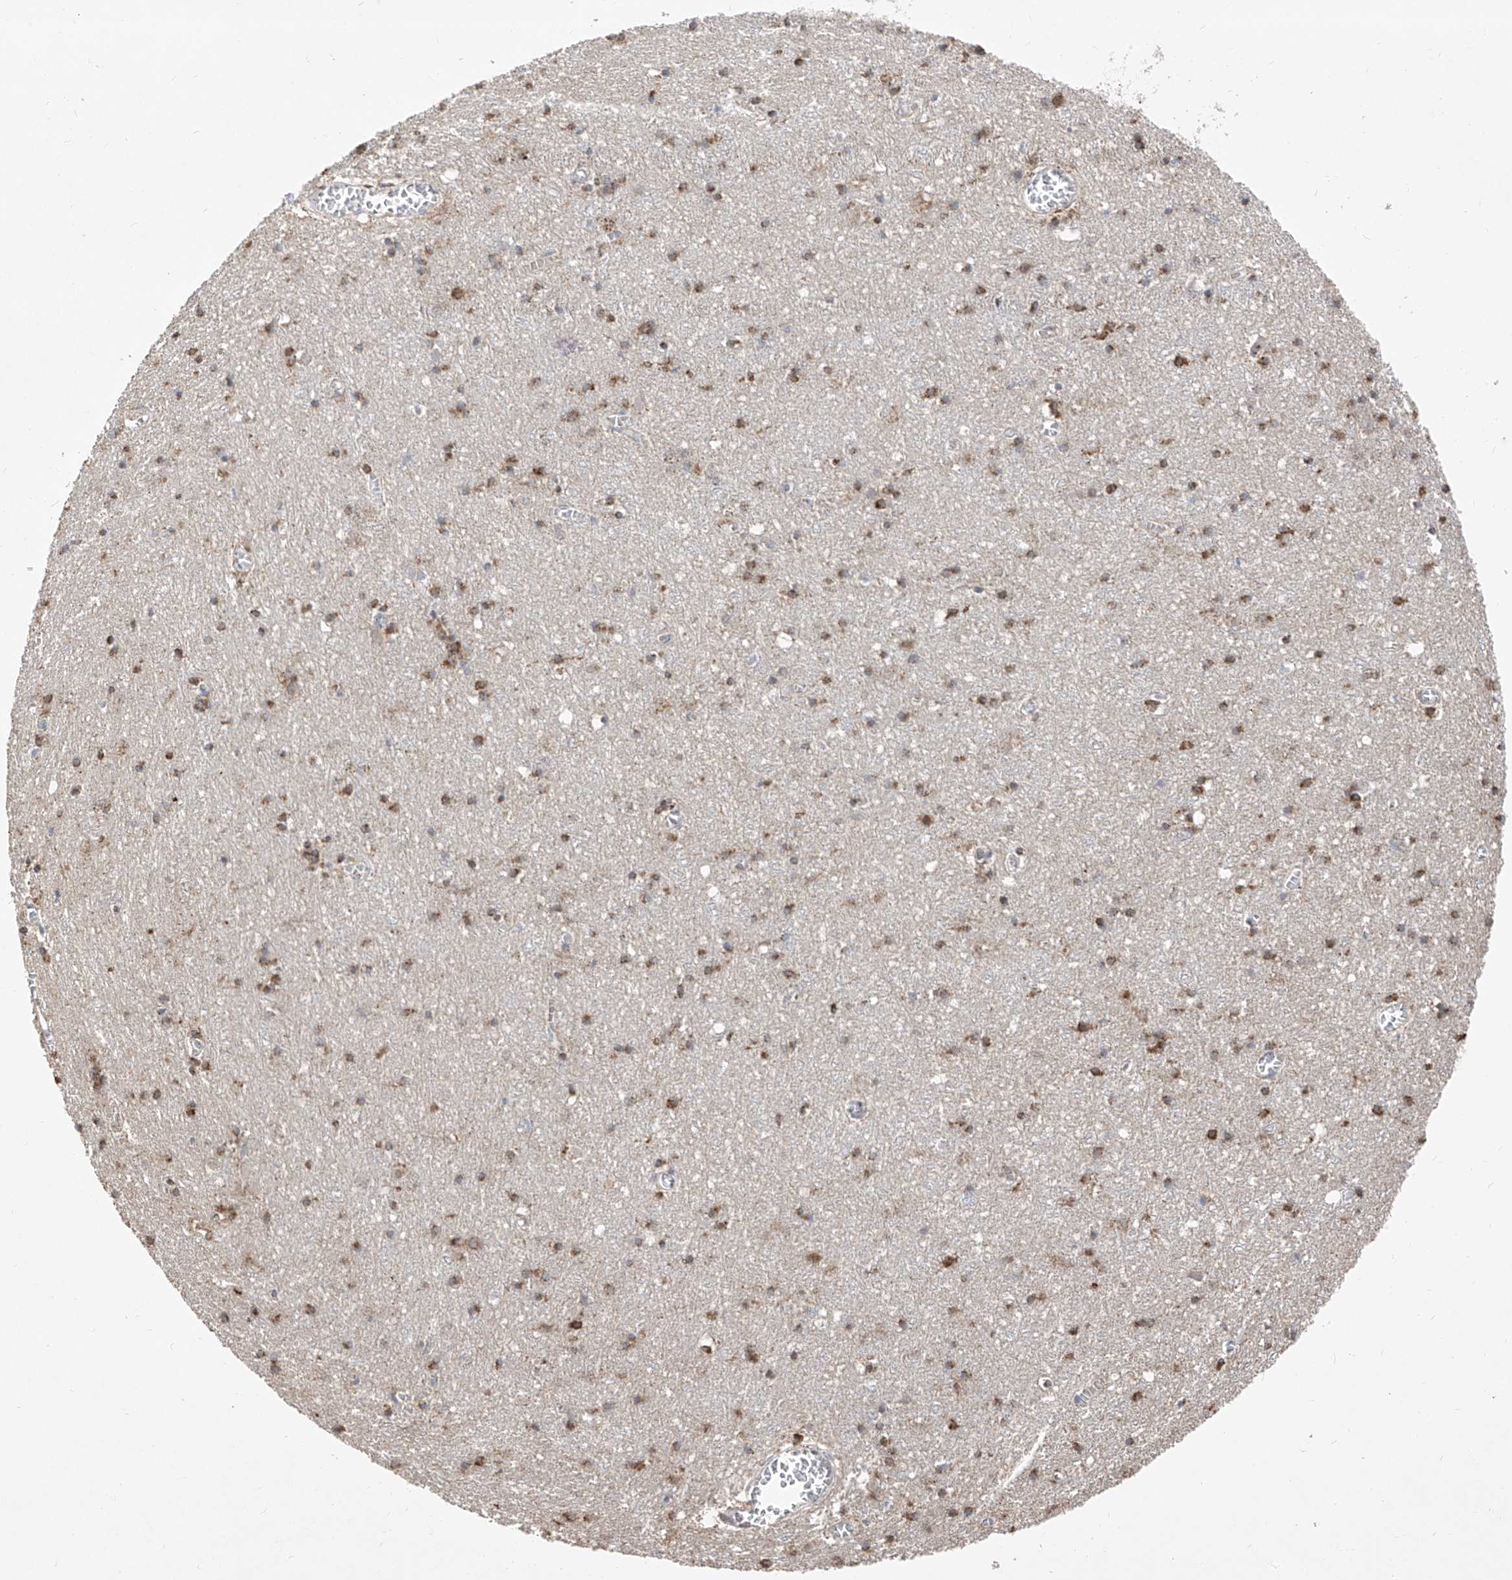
{"staining": {"intensity": "negative", "quantity": "none", "location": "none"}, "tissue": "cerebral cortex", "cell_type": "Endothelial cells", "image_type": "normal", "snomed": [{"axis": "morphology", "description": "Normal tissue, NOS"}, {"axis": "topography", "description": "Cerebral cortex"}], "caption": "Endothelial cells show no significant positivity in normal cerebral cortex. (DAB IHC with hematoxylin counter stain).", "gene": "ABCD3", "patient": {"sex": "female", "age": 64}}